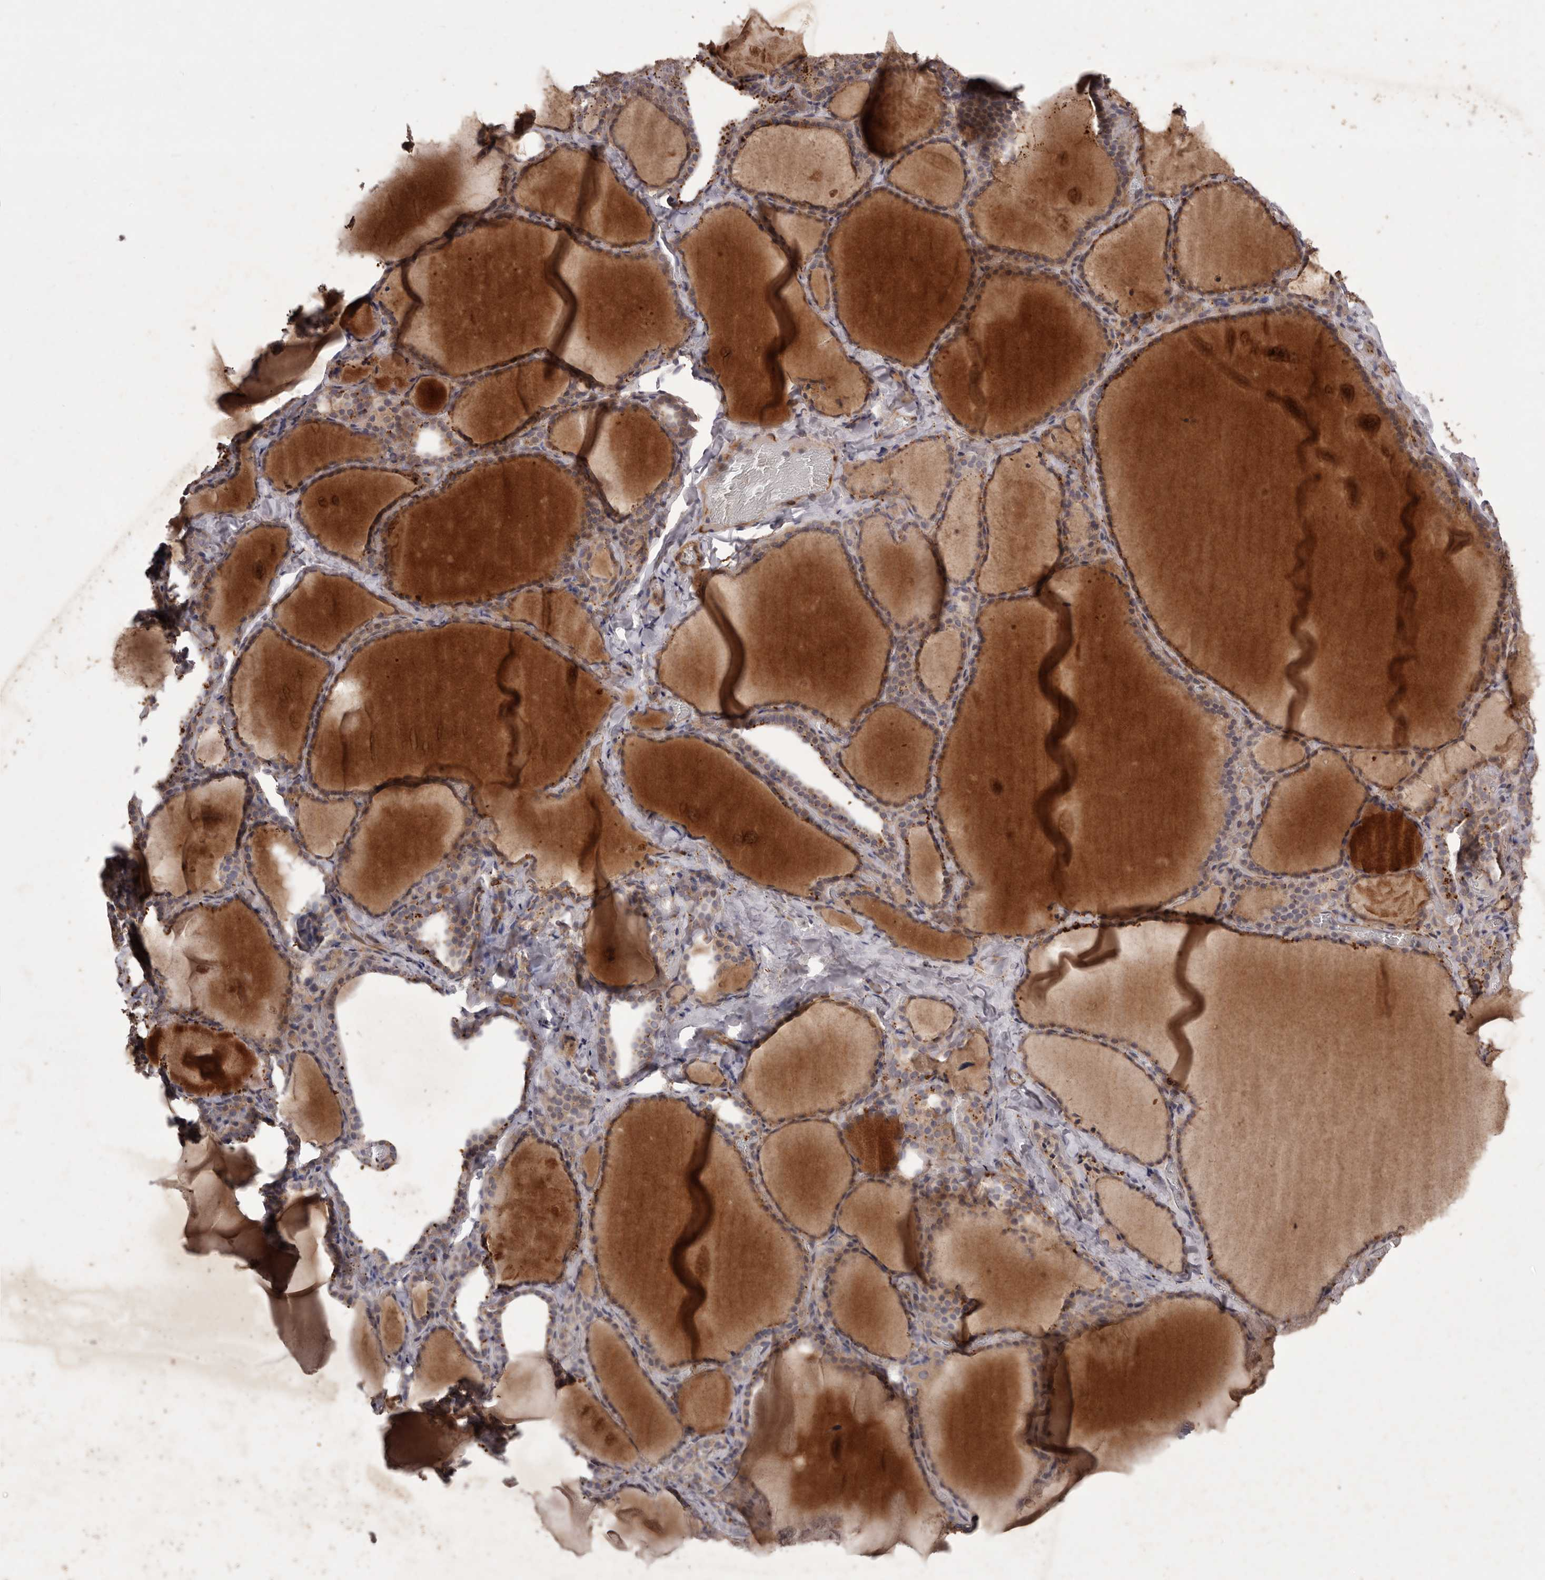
{"staining": {"intensity": "weak", "quantity": ">75%", "location": "cytoplasmic/membranous"}, "tissue": "thyroid gland", "cell_type": "Glandular cells", "image_type": "normal", "snomed": [{"axis": "morphology", "description": "Normal tissue, NOS"}, {"axis": "topography", "description": "Thyroid gland"}], "caption": "Glandular cells exhibit low levels of weak cytoplasmic/membranous staining in about >75% of cells in unremarkable human thyroid gland. (Stains: DAB (3,3'-diaminobenzidine) in brown, nuclei in blue, Microscopy: brightfield microscopy at high magnification).", "gene": "PNRC1", "patient": {"sex": "female", "age": 22}}